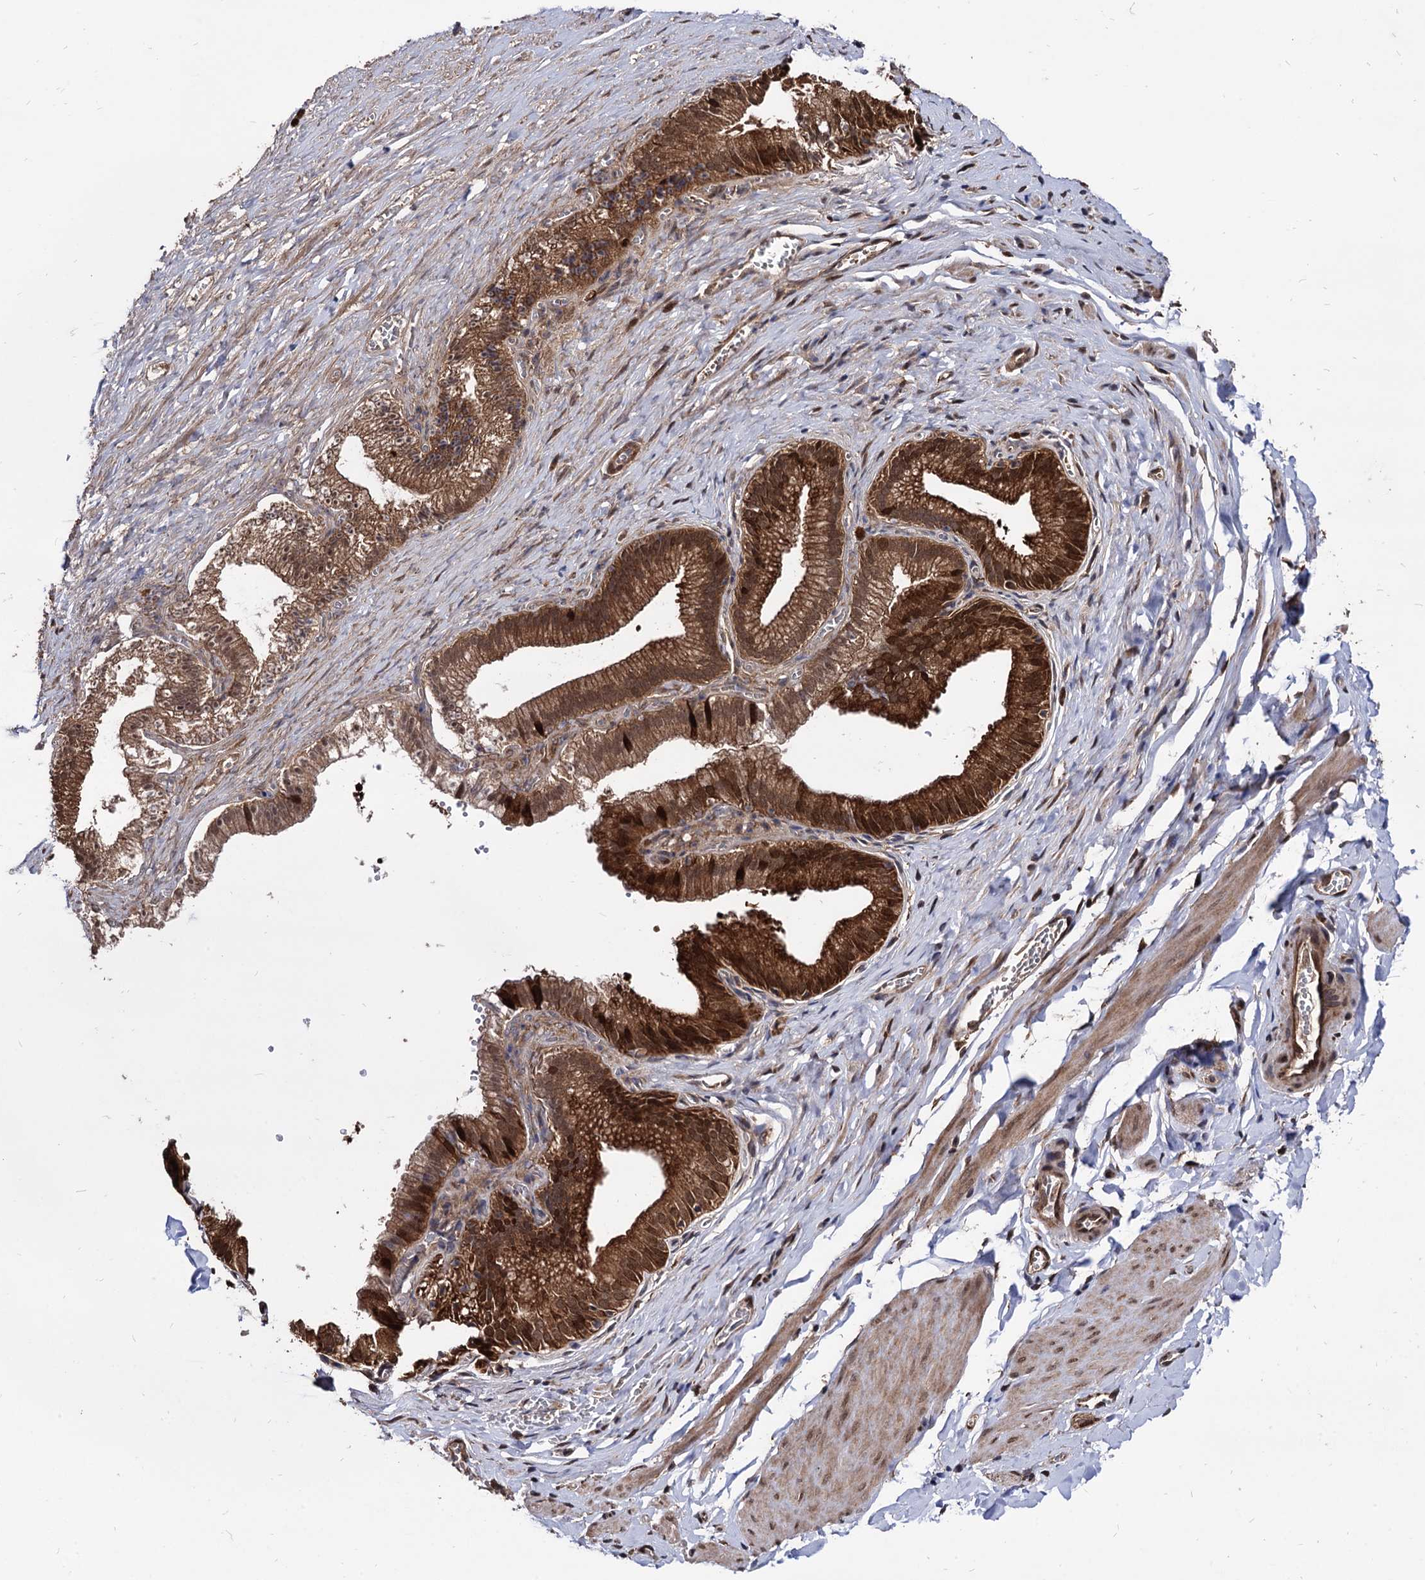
{"staining": {"intensity": "strong", "quantity": ">75%", "location": "cytoplasmic/membranous,nuclear"}, "tissue": "adipose tissue", "cell_type": "Adipocytes", "image_type": "normal", "snomed": [{"axis": "morphology", "description": "Normal tissue, NOS"}, {"axis": "topography", "description": "Gallbladder"}, {"axis": "topography", "description": "Peripheral nerve tissue"}], "caption": "High-power microscopy captured an immunohistochemistry image of normal adipose tissue, revealing strong cytoplasmic/membranous,nuclear expression in approximately >75% of adipocytes. The staining is performed using DAB (3,3'-diaminobenzidine) brown chromogen to label protein expression. The nuclei are counter-stained blue using hematoxylin.", "gene": "ANKRD12", "patient": {"sex": "male", "age": 38}}